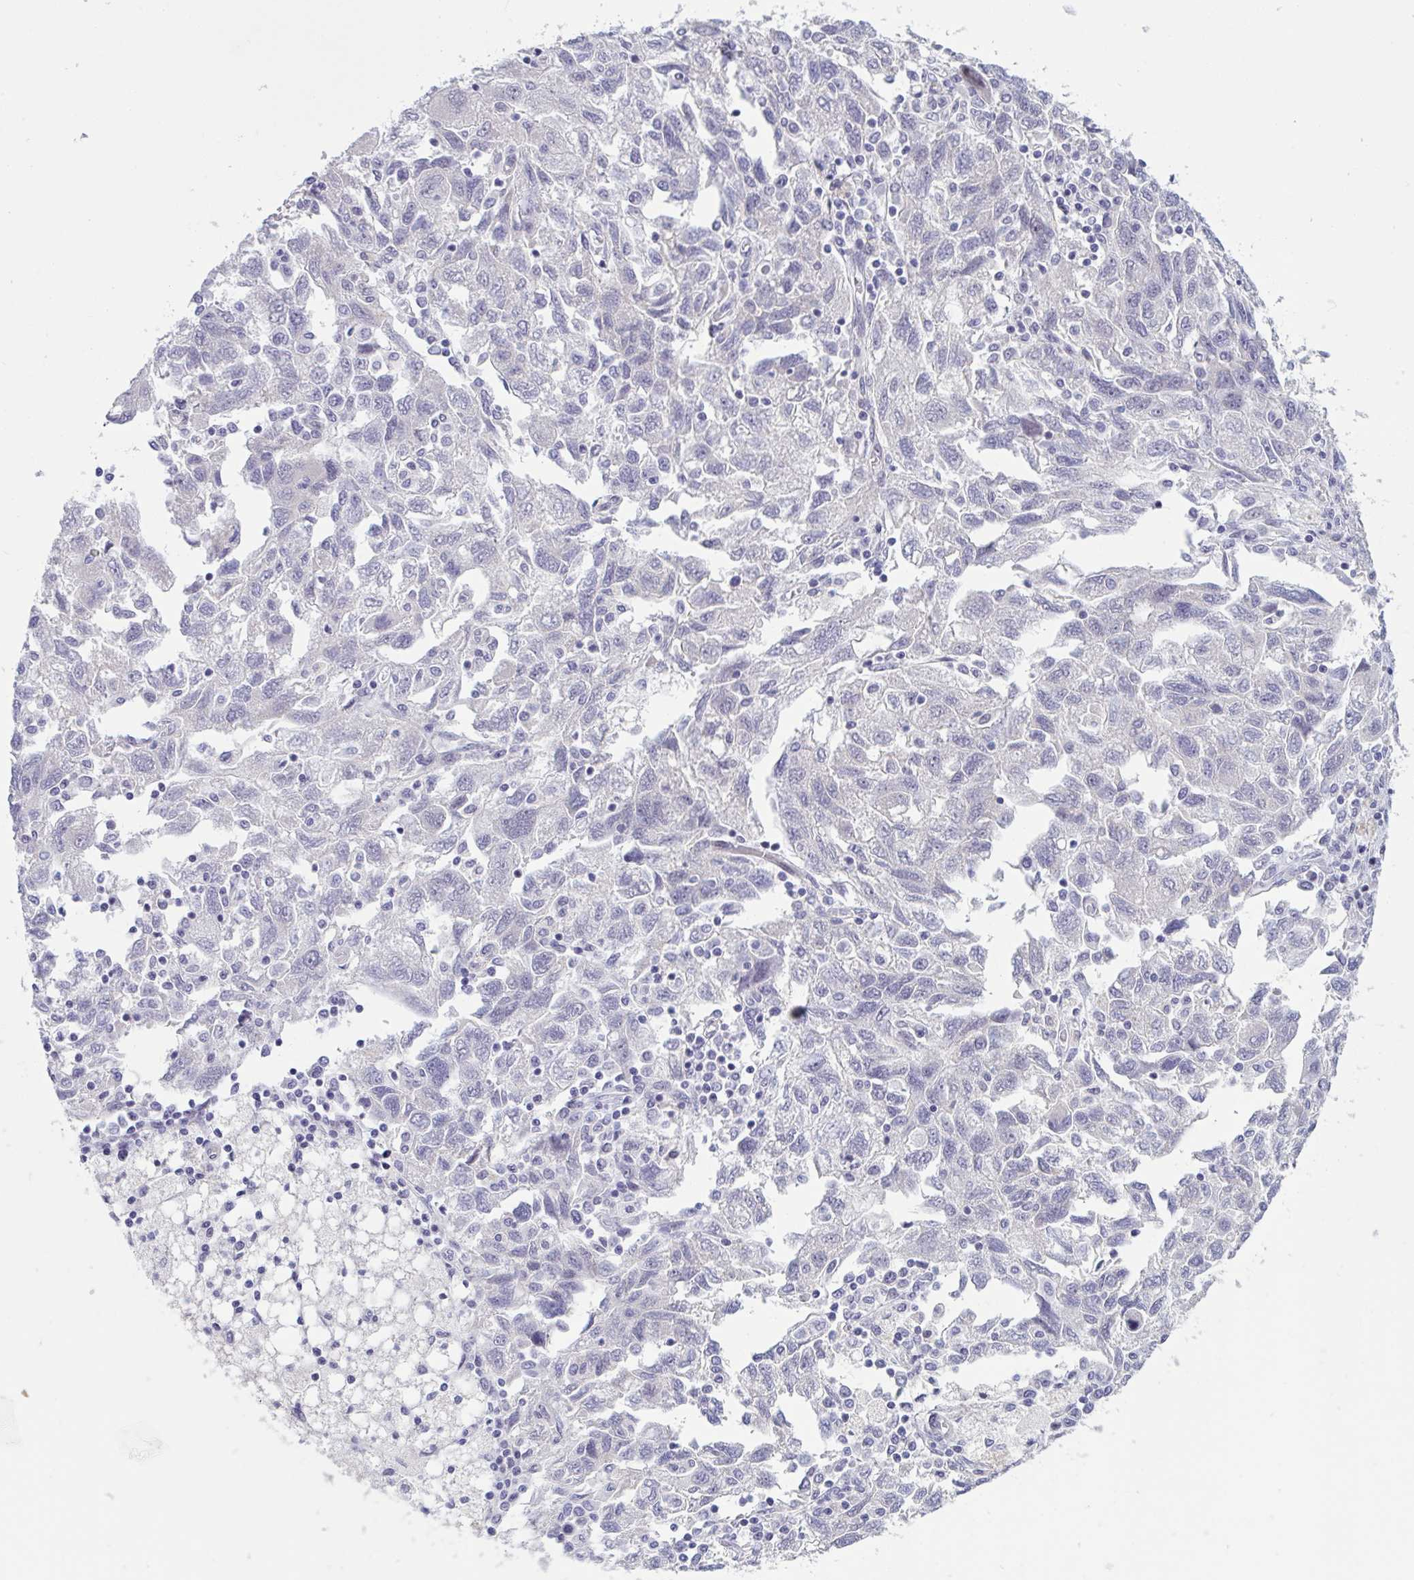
{"staining": {"intensity": "negative", "quantity": "none", "location": "none"}, "tissue": "ovarian cancer", "cell_type": "Tumor cells", "image_type": "cancer", "snomed": [{"axis": "morphology", "description": "Carcinoma, NOS"}, {"axis": "morphology", "description": "Cystadenocarcinoma, serous, NOS"}, {"axis": "topography", "description": "Ovary"}], "caption": "Immunohistochemical staining of ovarian cancer (serous cystadenocarcinoma) shows no significant positivity in tumor cells. (DAB immunohistochemistry (IHC), high magnification).", "gene": "TCEAL8", "patient": {"sex": "female", "age": 69}}